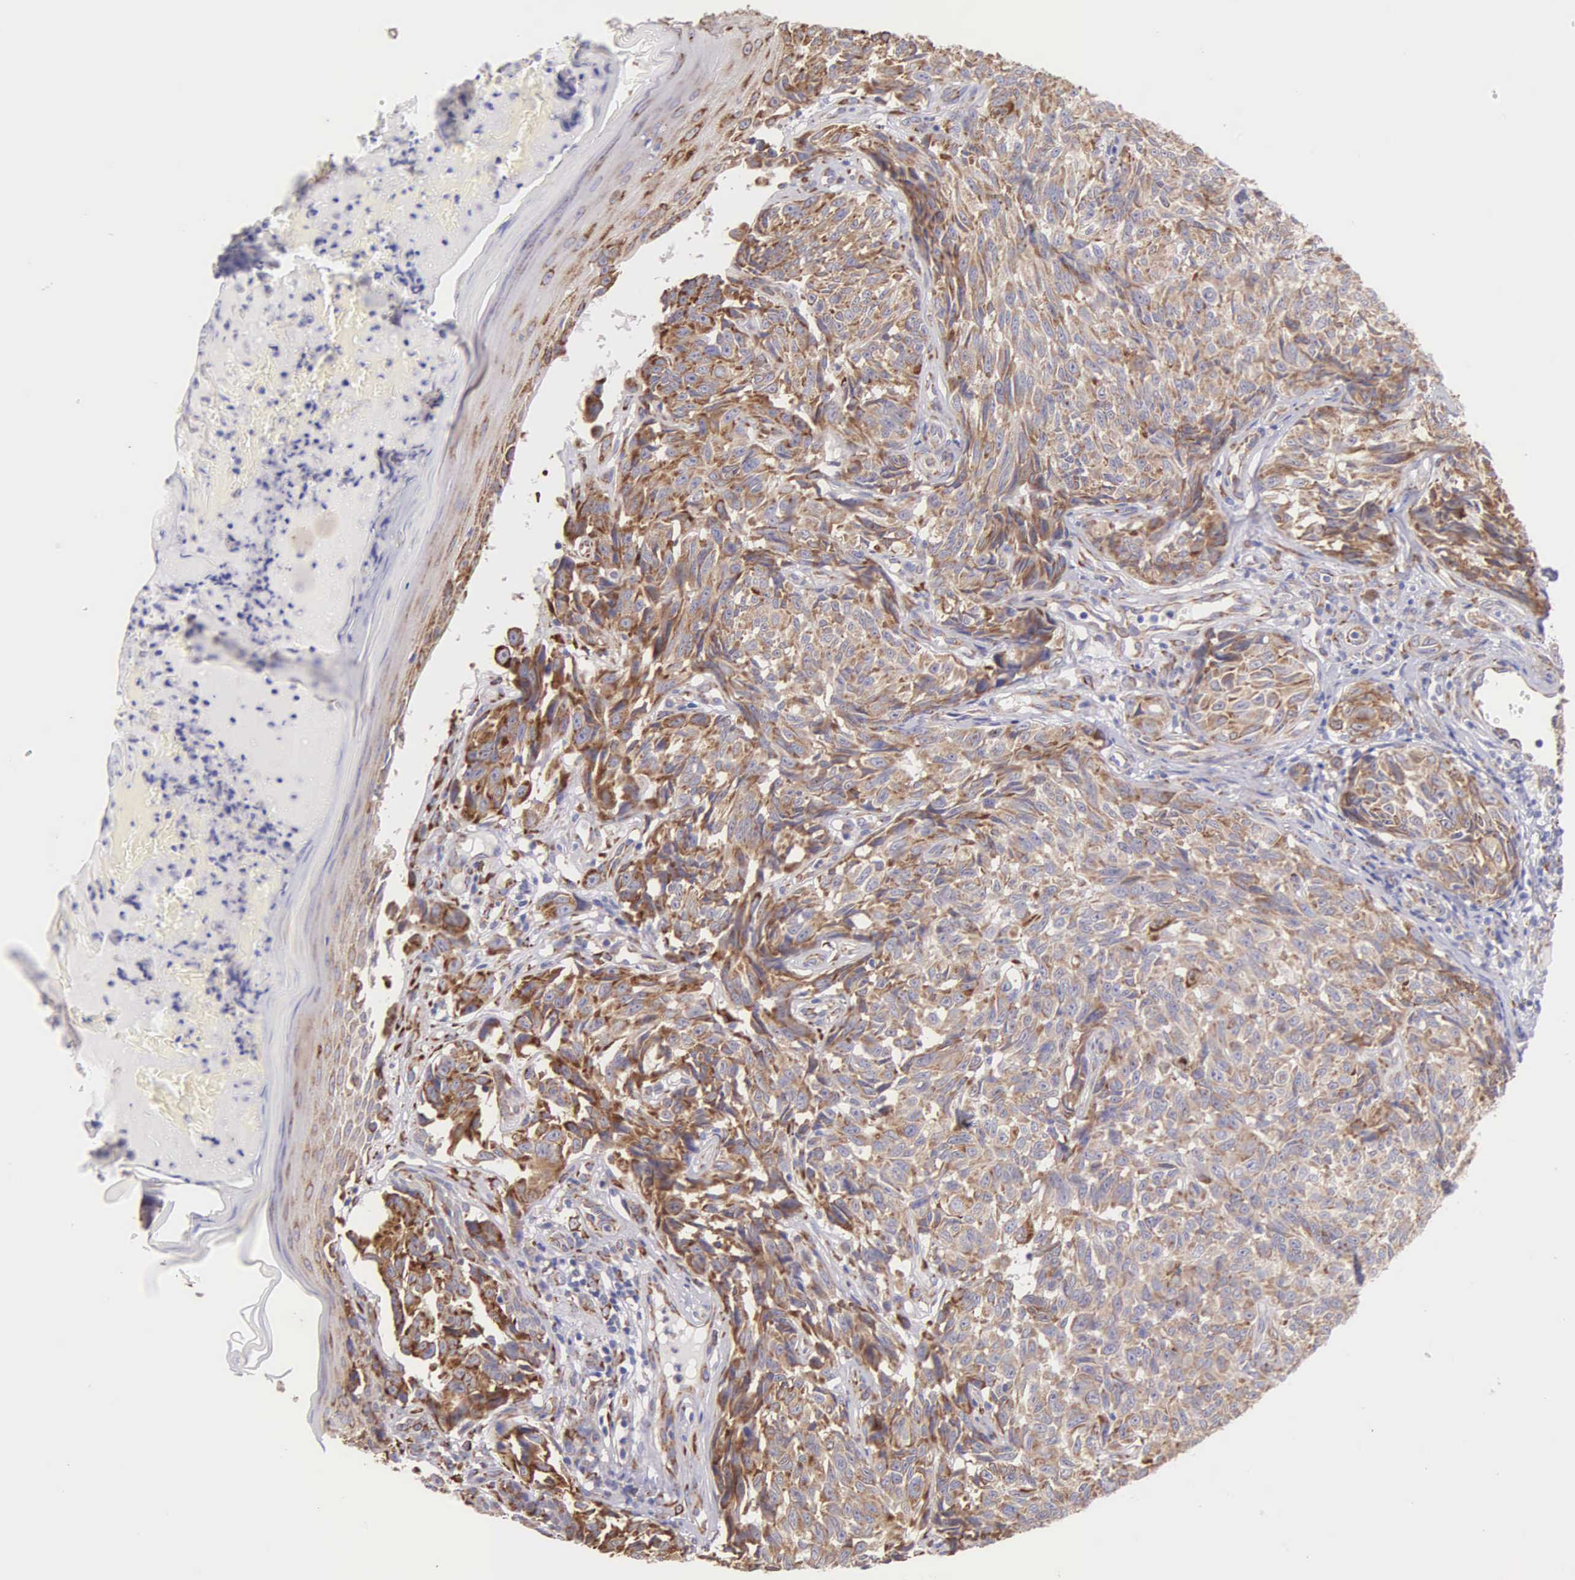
{"staining": {"intensity": "moderate", "quantity": ">75%", "location": "cytoplasmic/membranous"}, "tissue": "melanoma", "cell_type": "Tumor cells", "image_type": "cancer", "snomed": [{"axis": "morphology", "description": "Malignant melanoma, NOS"}, {"axis": "topography", "description": "Skin"}], "caption": "Tumor cells reveal medium levels of moderate cytoplasmic/membranous positivity in approximately >75% of cells in human melanoma. (Brightfield microscopy of DAB IHC at high magnification).", "gene": "CKAP4", "patient": {"sex": "male", "age": 67}}